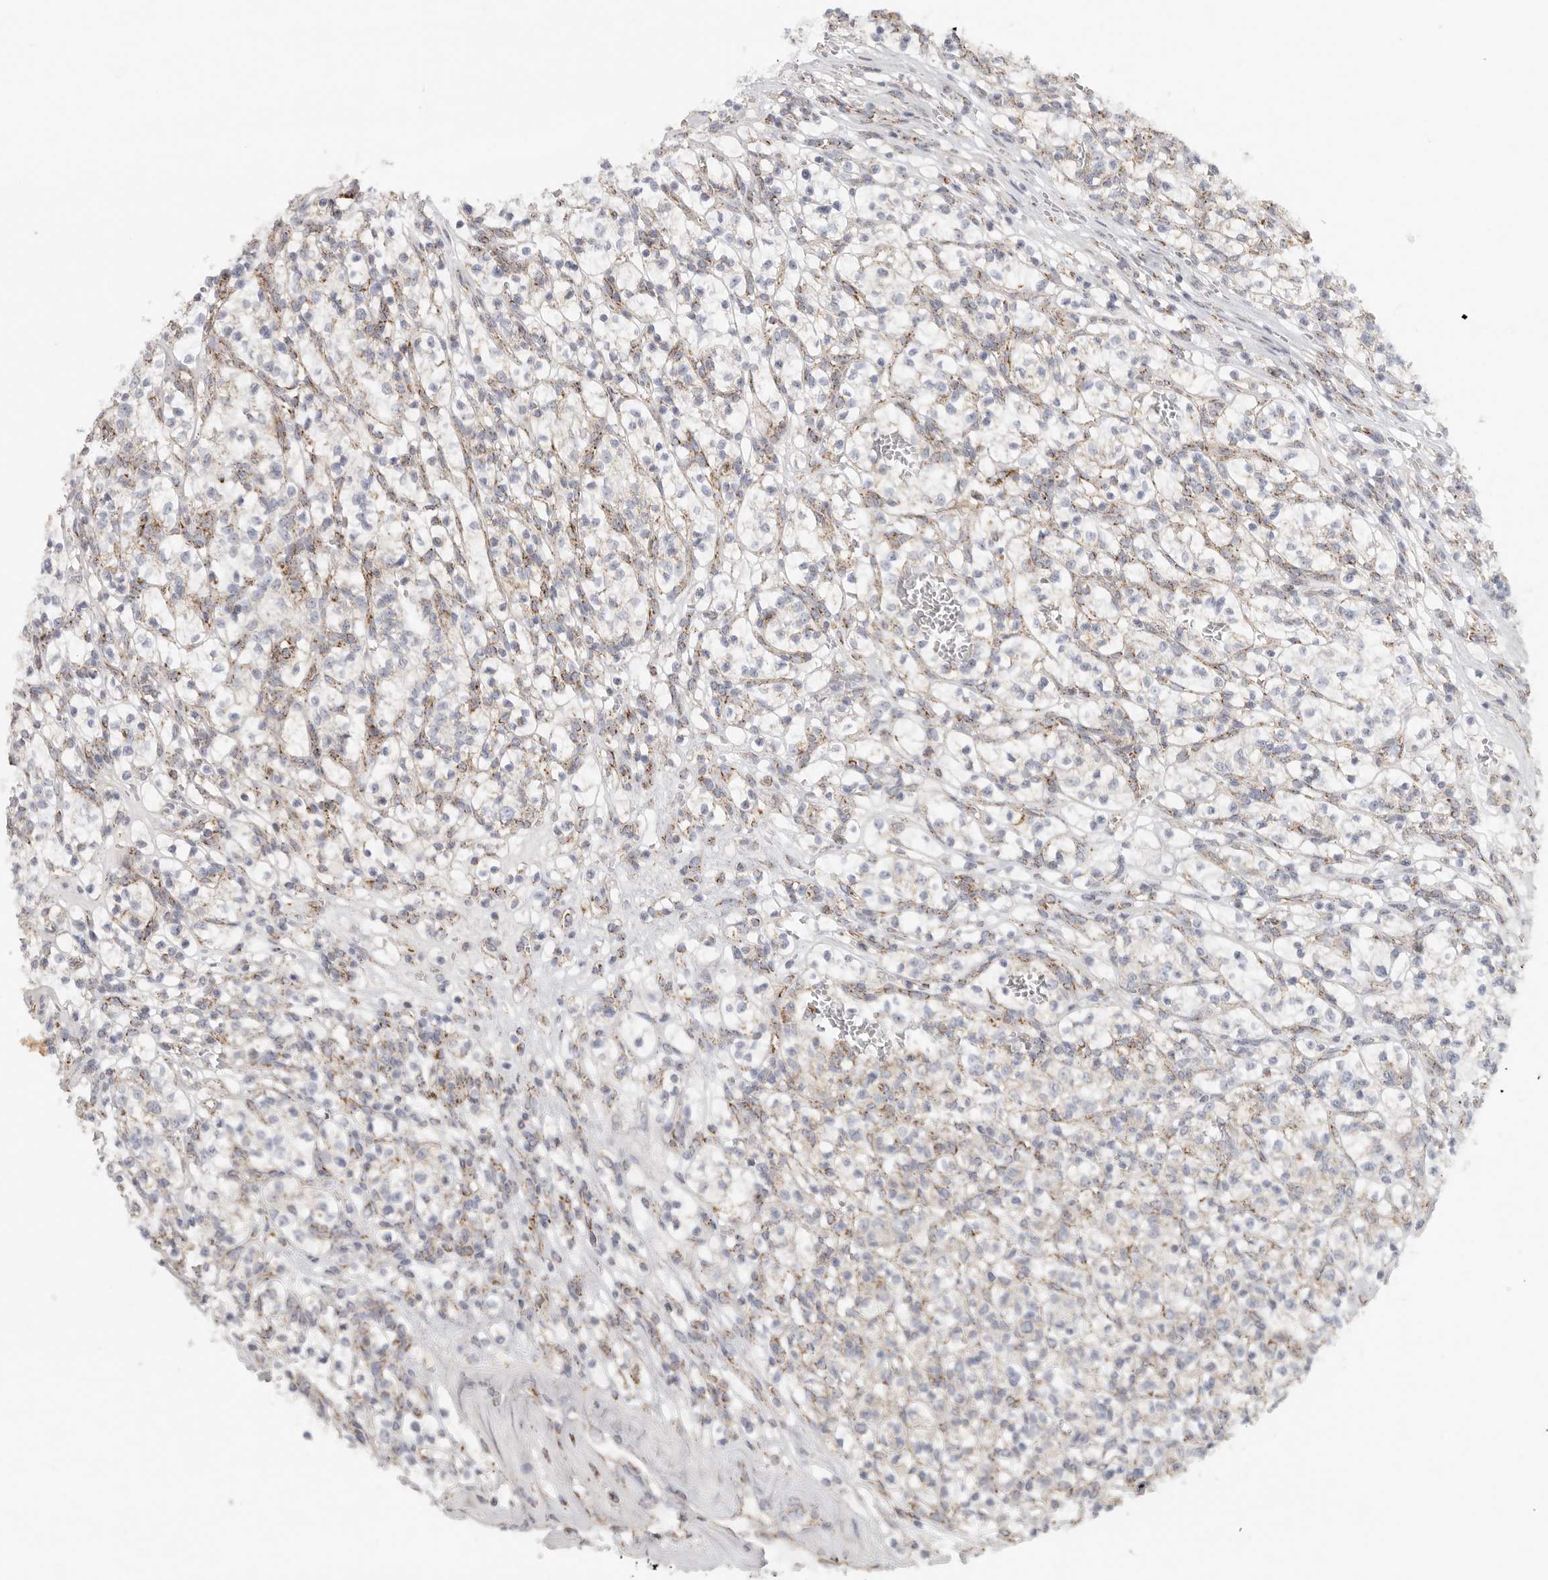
{"staining": {"intensity": "negative", "quantity": "none", "location": "none"}, "tissue": "renal cancer", "cell_type": "Tumor cells", "image_type": "cancer", "snomed": [{"axis": "morphology", "description": "Adenocarcinoma, NOS"}, {"axis": "topography", "description": "Kidney"}], "caption": "Immunohistochemistry of human renal cancer (adenocarcinoma) exhibits no staining in tumor cells. (DAB (3,3'-diaminobenzidine) IHC visualized using brightfield microscopy, high magnification).", "gene": "SLC25A26", "patient": {"sex": "female", "age": 57}}